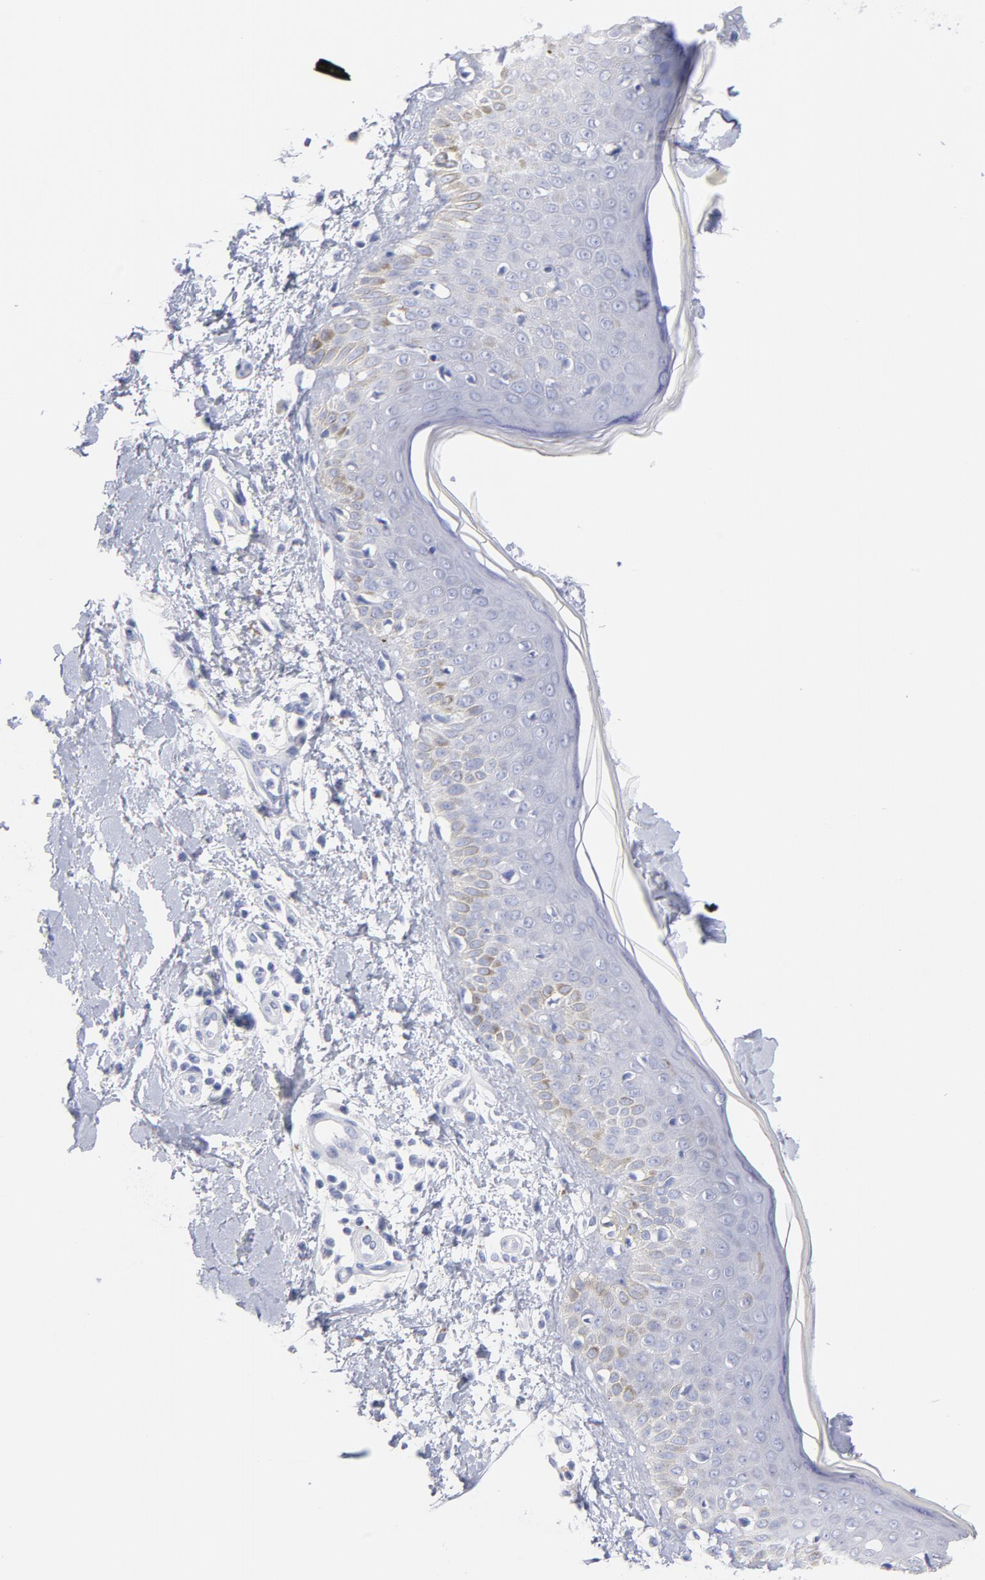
{"staining": {"intensity": "negative", "quantity": "none", "location": "none"}, "tissue": "skin cancer", "cell_type": "Tumor cells", "image_type": "cancer", "snomed": [{"axis": "morphology", "description": "Squamous cell carcinoma, NOS"}, {"axis": "topography", "description": "Skin"}], "caption": "Immunohistochemistry (IHC) image of neoplastic tissue: human squamous cell carcinoma (skin) stained with DAB exhibits no significant protein expression in tumor cells. The staining was performed using DAB to visualize the protein expression in brown, while the nuclei were stained in blue with hematoxylin (Magnification: 20x).", "gene": "SCGN", "patient": {"sex": "female", "age": 59}}